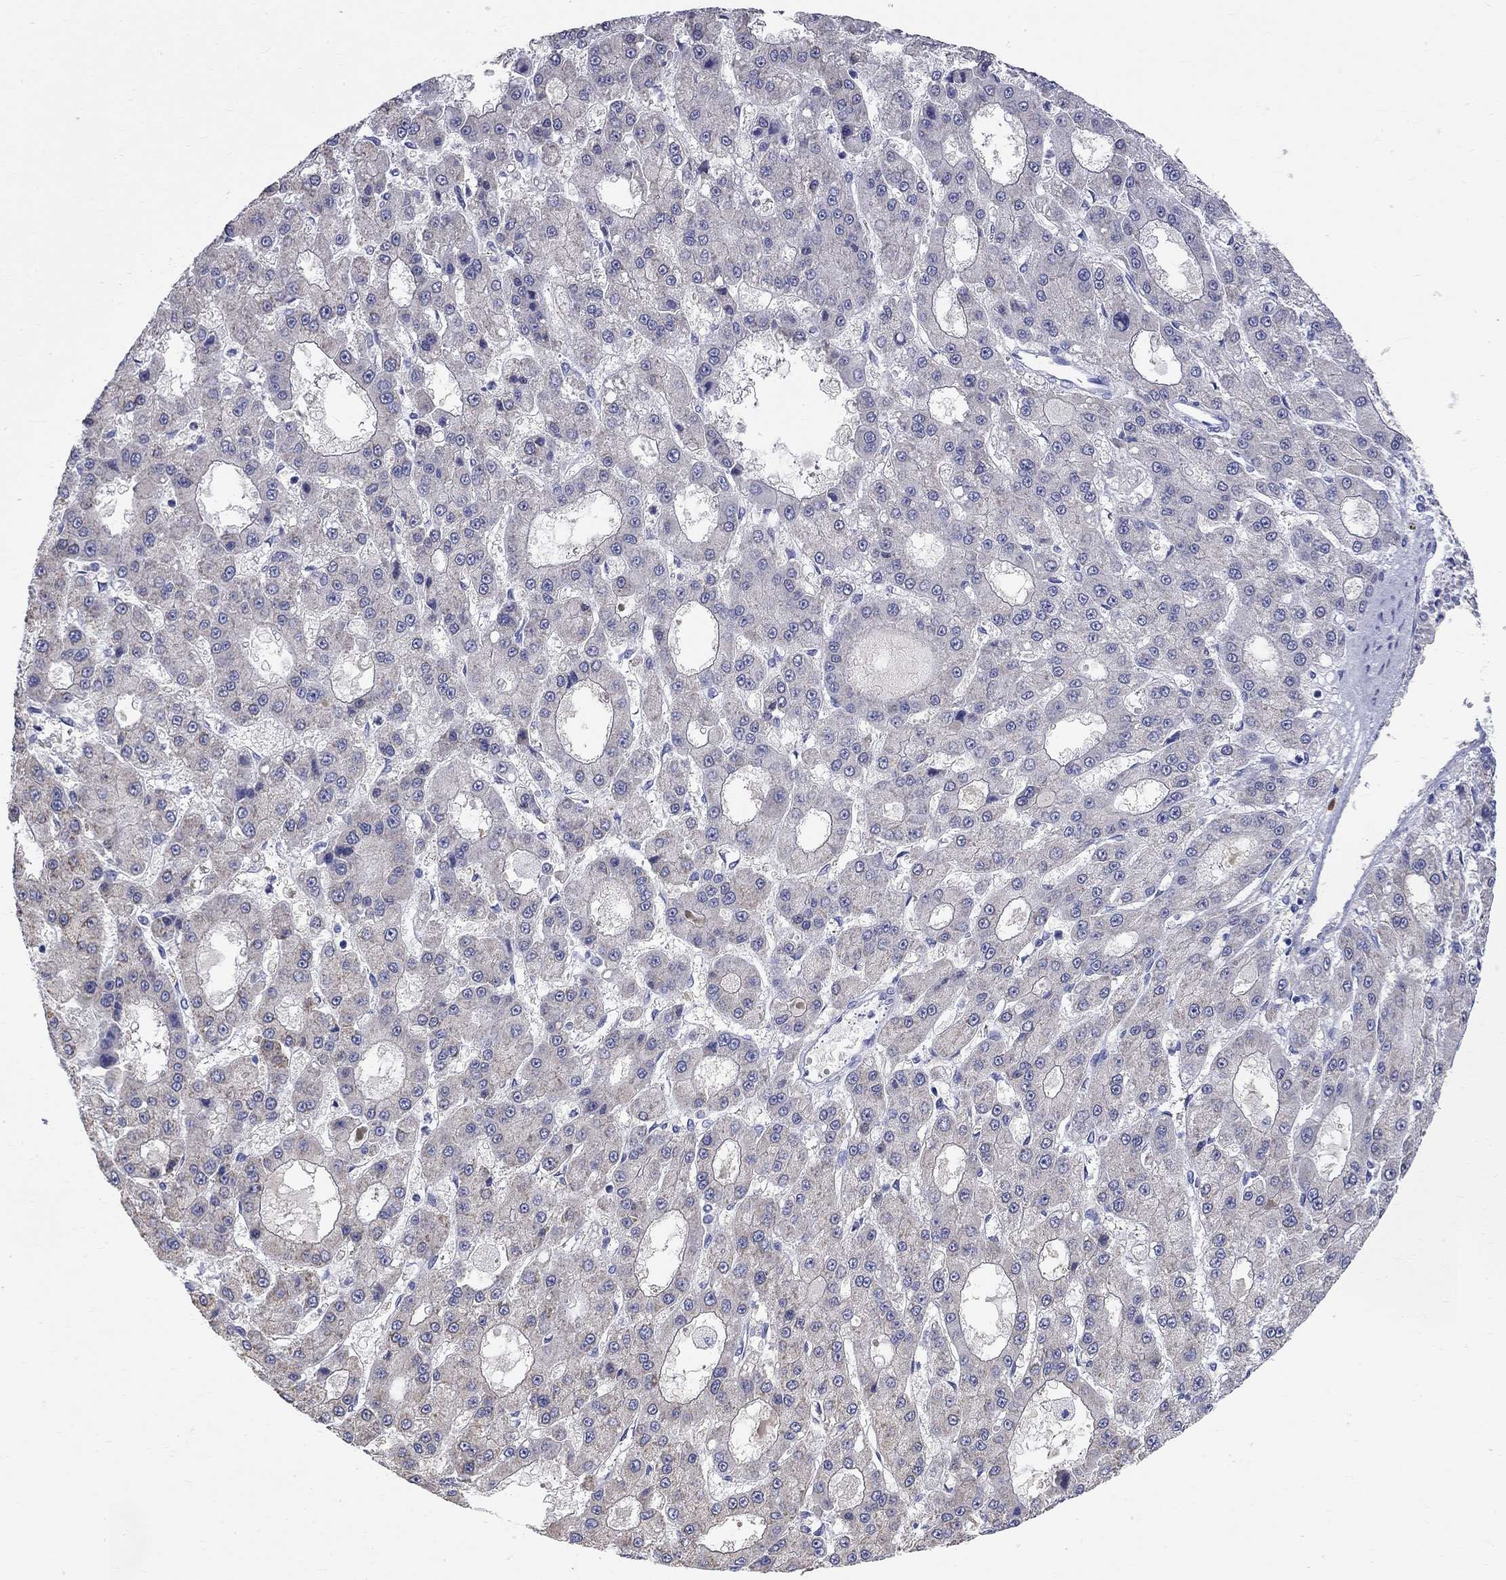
{"staining": {"intensity": "negative", "quantity": "none", "location": "none"}, "tissue": "liver cancer", "cell_type": "Tumor cells", "image_type": "cancer", "snomed": [{"axis": "morphology", "description": "Carcinoma, Hepatocellular, NOS"}, {"axis": "topography", "description": "Liver"}], "caption": "IHC image of liver cancer stained for a protein (brown), which displays no positivity in tumor cells.", "gene": "PHOX2B", "patient": {"sex": "male", "age": 70}}